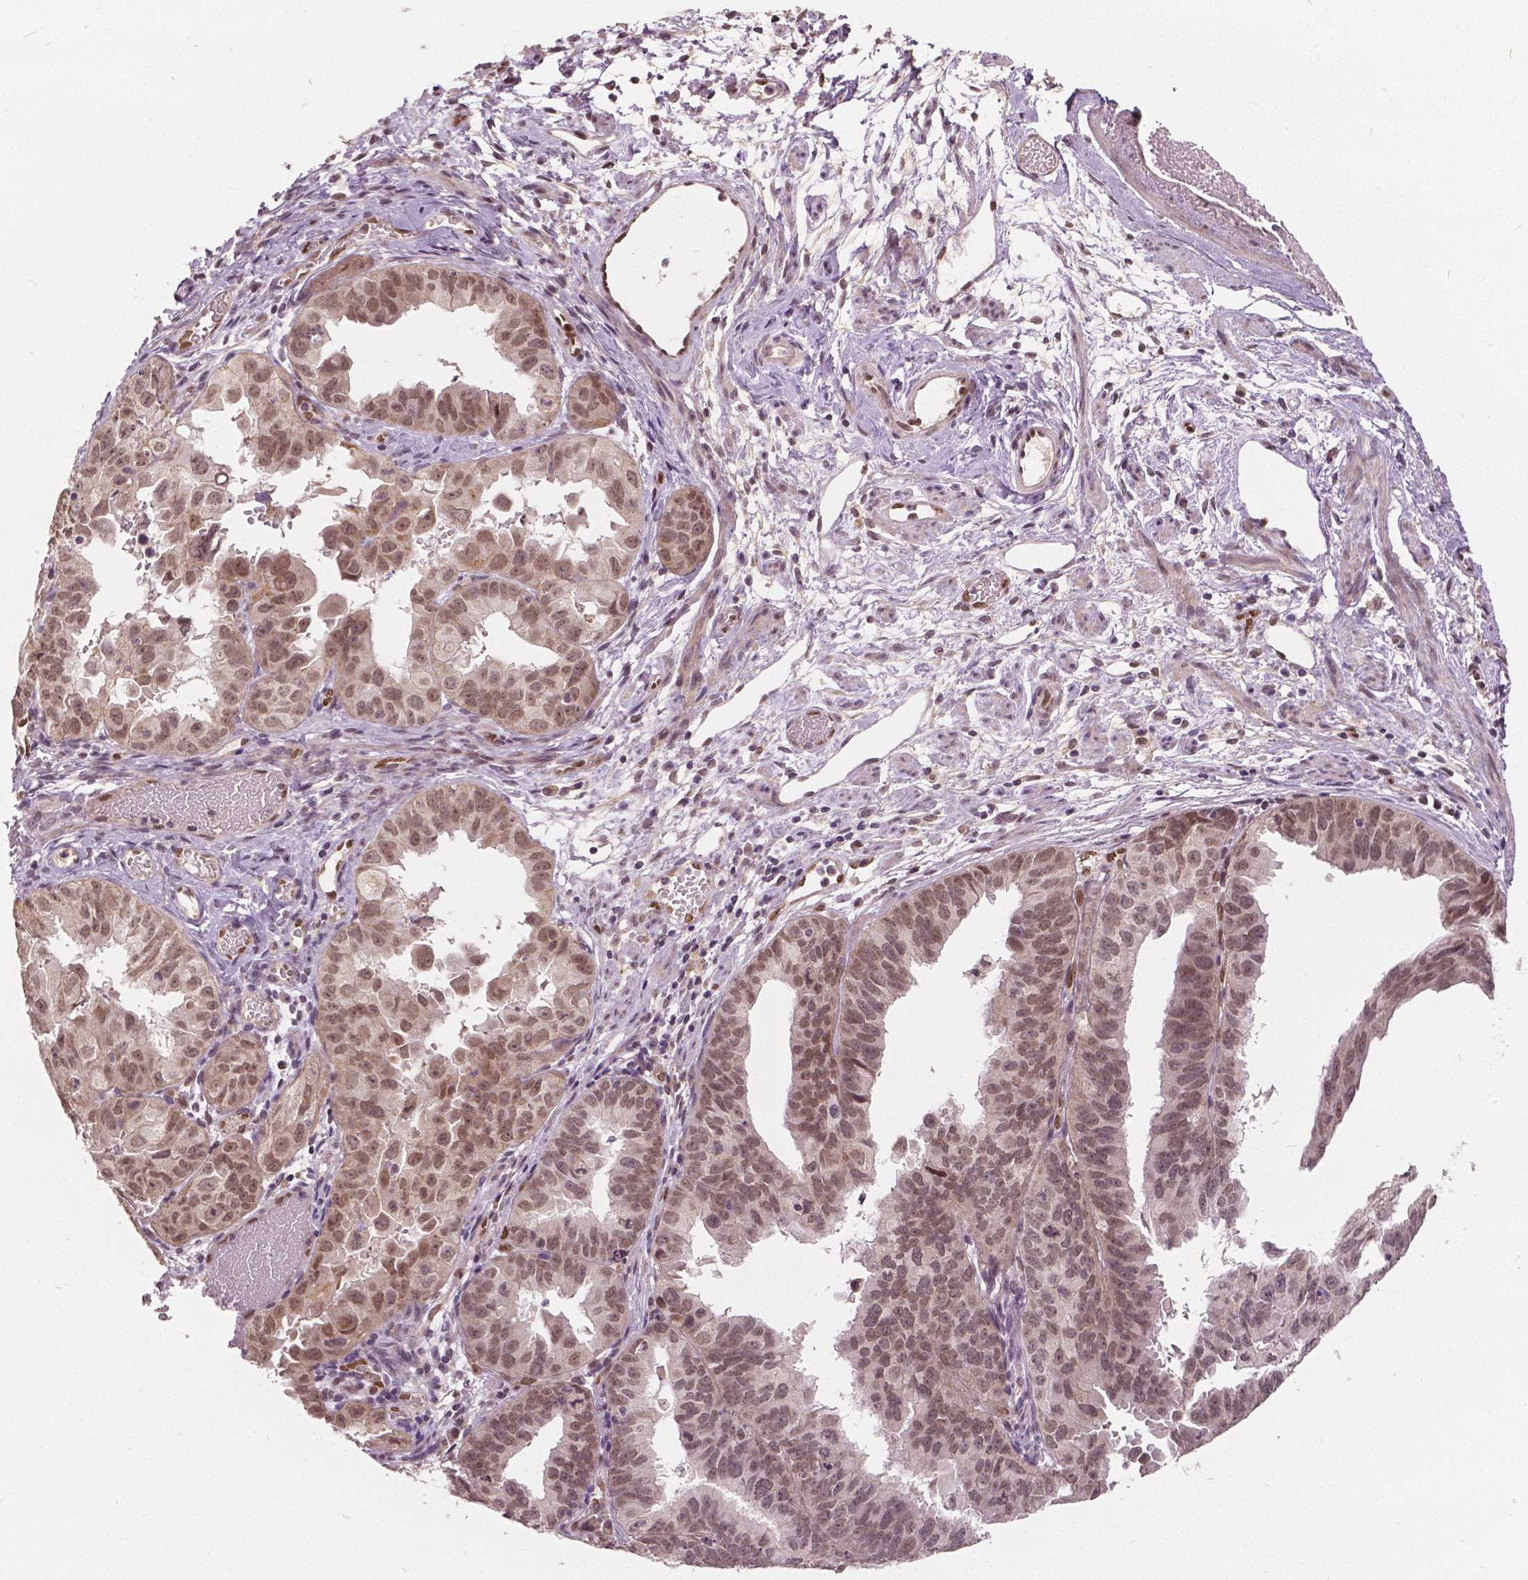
{"staining": {"intensity": "weak", "quantity": "25%-75%", "location": "nuclear"}, "tissue": "ovarian cancer", "cell_type": "Tumor cells", "image_type": "cancer", "snomed": [{"axis": "morphology", "description": "Carcinoma, endometroid"}, {"axis": "topography", "description": "Ovary"}], "caption": "Tumor cells demonstrate low levels of weak nuclear positivity in approximately 25%-75% of cells in ovarian endometroid carcinoma. (DAB (3,3'-diaminobenzidine) IHC, brown staining for protein, blue staining for nuclei).", "gene": "HMBOX1", "patient": {"sex": "female", "age": 85}}